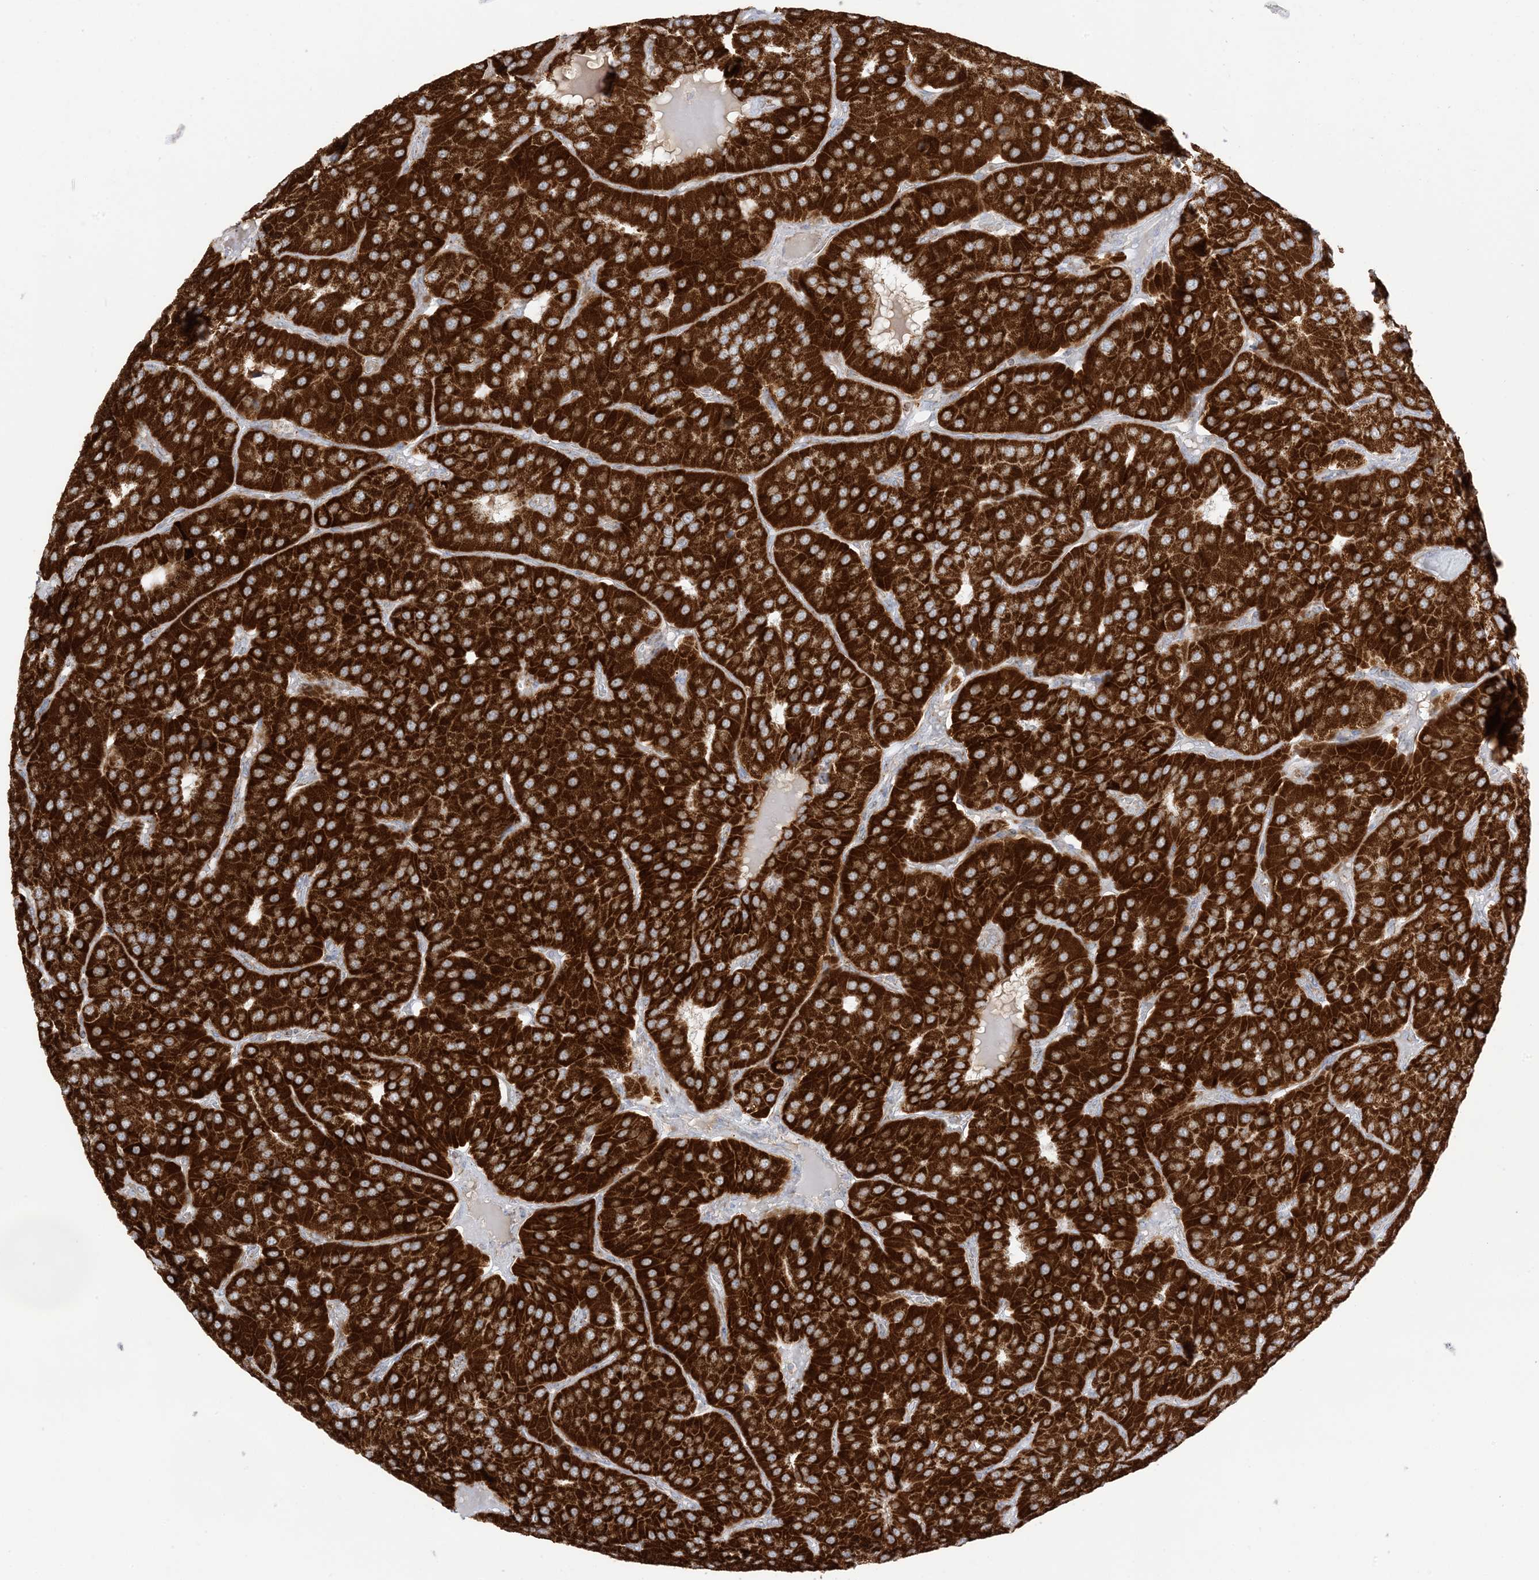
{"staining": {"intensity": "strong", "quantity": ">75%", "location": "cytoplasmic/membranous"}, "tissue": "parathyroid gland", "cell_type": "Glandular cells", "image_type": "normal", "snomed": [{"axis": "morphology", "description": "Normal tissue, NOS"}, {"axis": "morphology", "description": "Adenoma, NOS"}, {"axis": "topography", "description": "Parathyroid gland"}], "caption": "Protein expression analysis of benign parathyroid gland demonstrates strong cytoplasmic/membranous staining in approximately >75% of glandular cells.", "gene": "SLC25A12", "patient": {"sex": "female", "age": 86}}